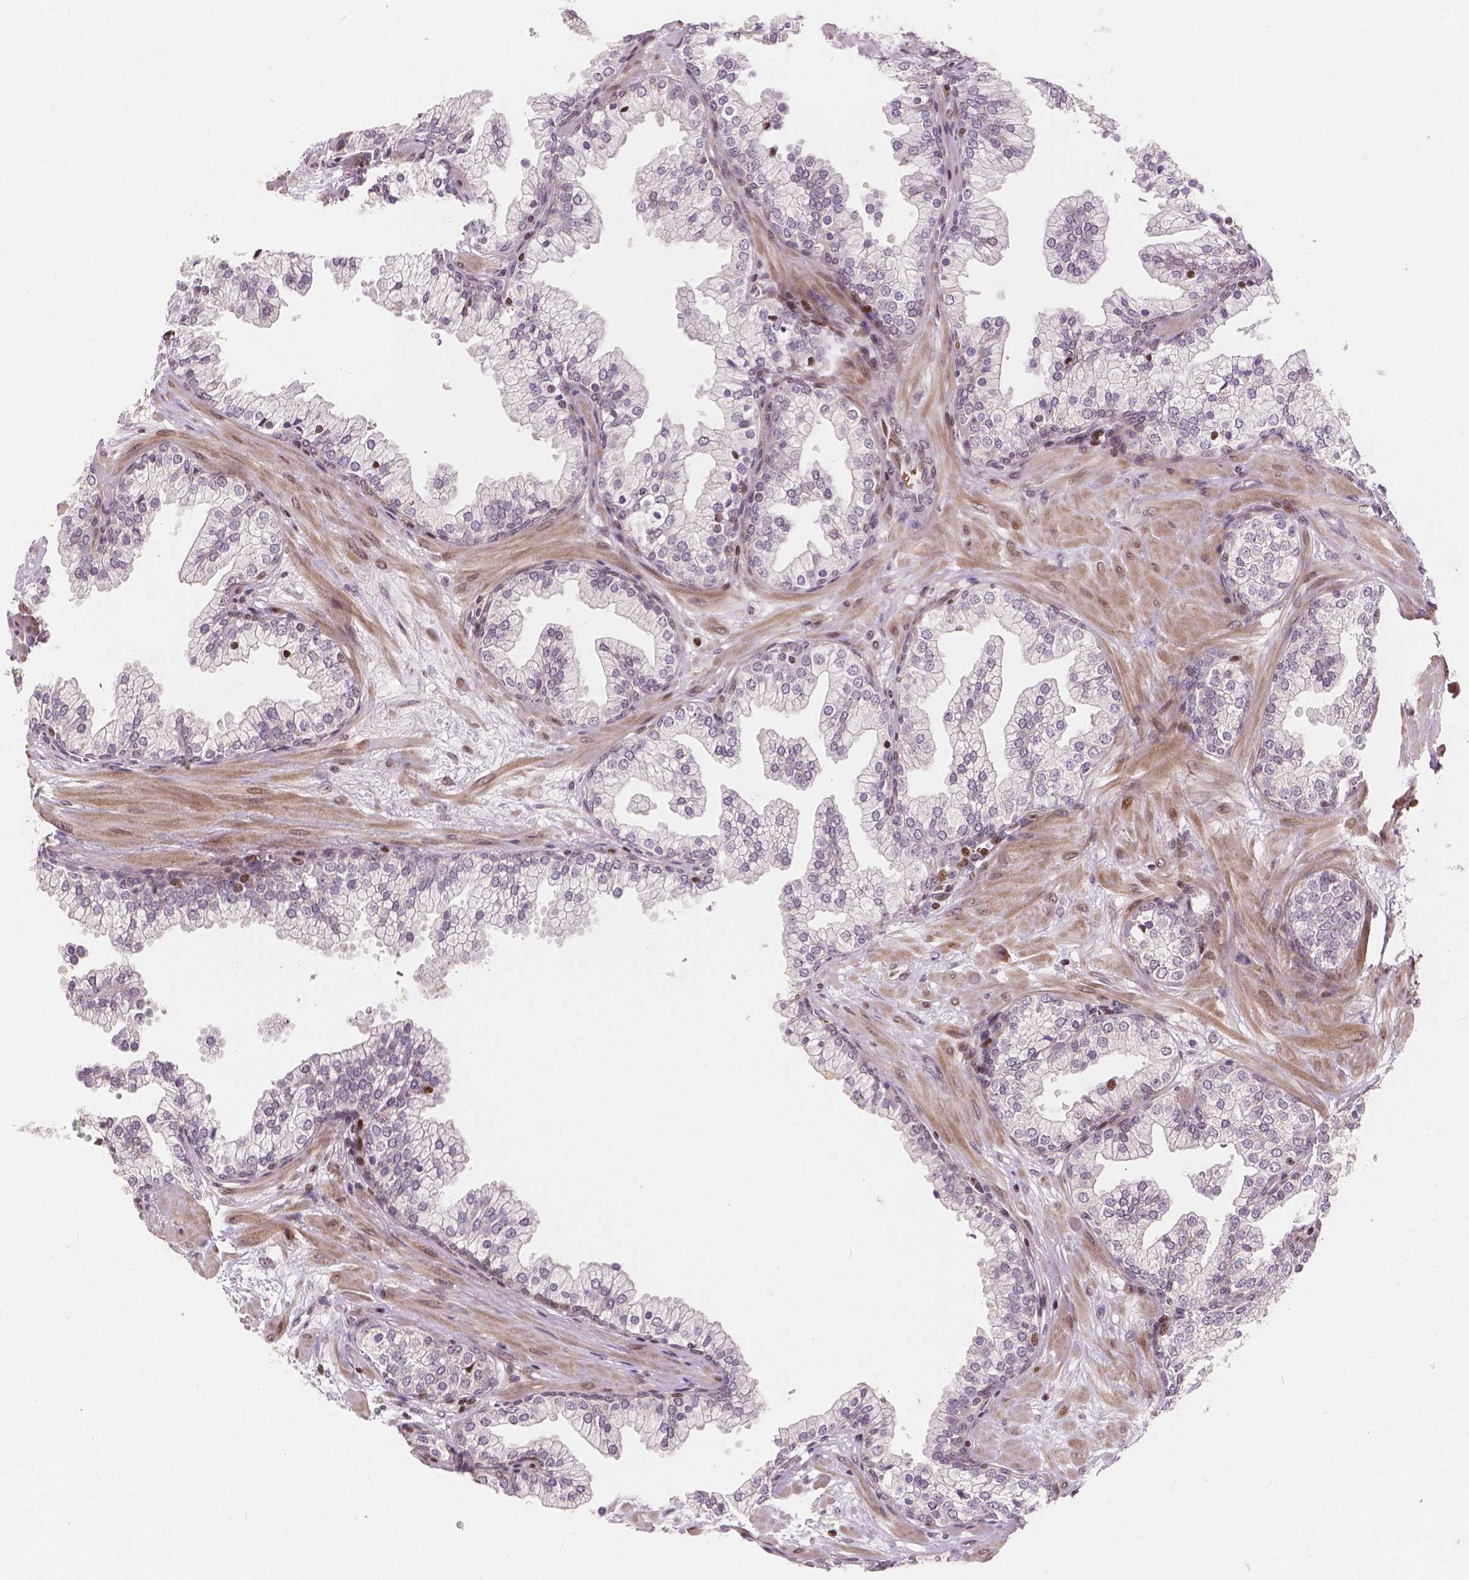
{"staining": {"intensity": "negative", "quantity": "none", "location": "none"}, "tissue": "prostate", "cell_type": "Glandular cells", "image_type": "normal", "snomed": [{"axis": "morphology", "description": "Normal tissue, NOS"}, {"axis": "topography", "description": "Prostate"}, {"axis": "topography", "description": "Peripheral nerve tissue"}], "caption": "DAB (3,3'-diaminobenzidine) immunohistochemical staining of unremarkable human prostate displays no significant staining in glandular cells. (DAB immunohistochemistry visualized using brightfield microscopy, high magnification).", "gene": "PTPN18", "patient": {"sex": "male", "age": 61}}